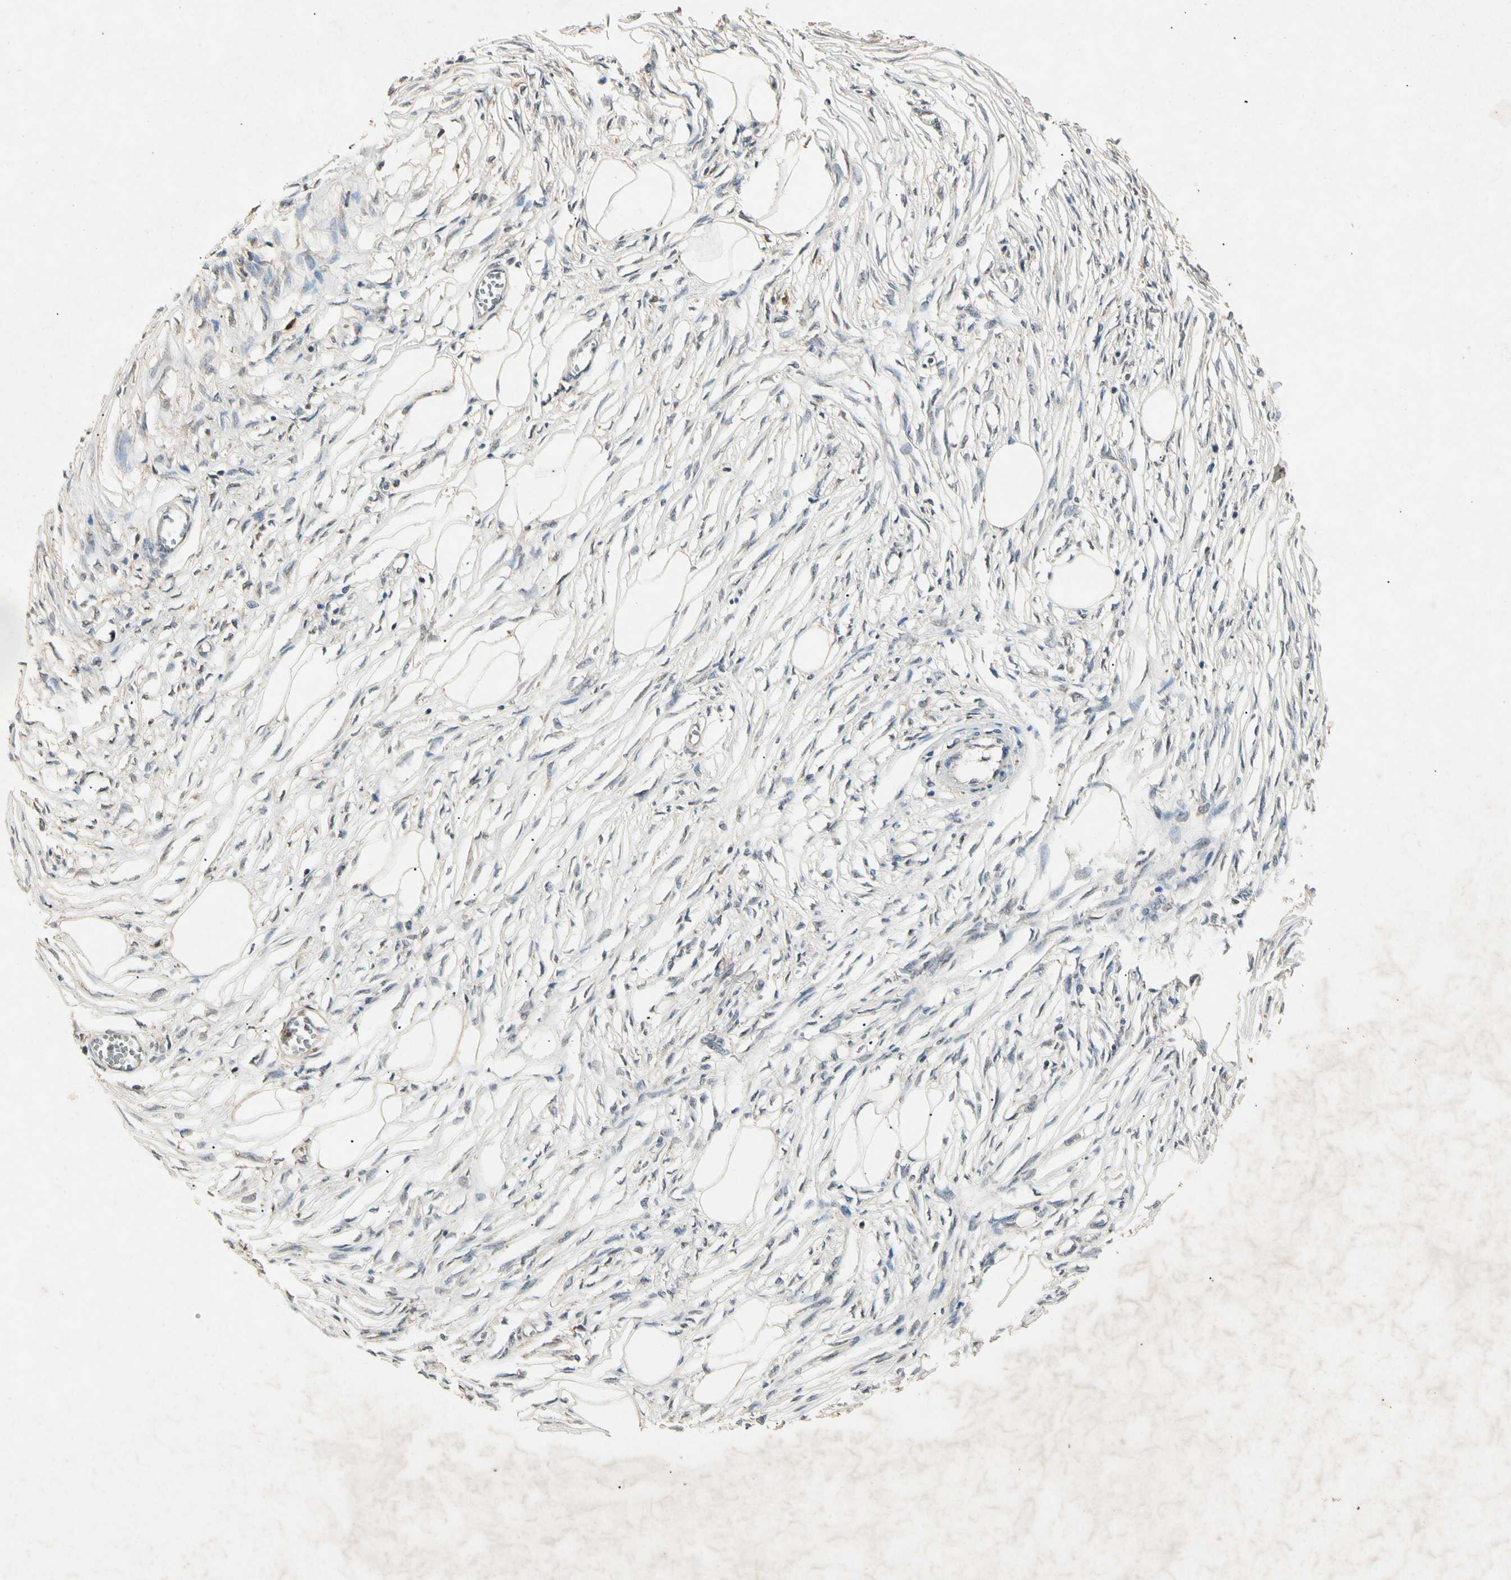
{"staining": {"intensity": "moderate", "quantity": ">75%", "location": "cytoplasmic/membranous"}, "tissue": "adipose tissue", "cell_type": "Adipocytes", "image_type": "normal", "snomed": [{"axis": "morphology", "description": "Normal tissue, NOS"}, {"axis": "morphology", "description": "Sarcoma, NOS"}, {"axis": "topography", "description": "Skin"}, {"axis": "topography", "description": "Soft tissue"}], "caption": "Immunohistochemical staining of benign human adipose tissue exhibits medium levels of moderate cytoplasmic/membranous staining in approximately >75% of adipocytes. Using DAB (brown) and hematoxylin (blue) stains, captured at high magnification using brightfield microscopy.", "gene": "CP", "patient": {"sex": "female", "age": 51}}